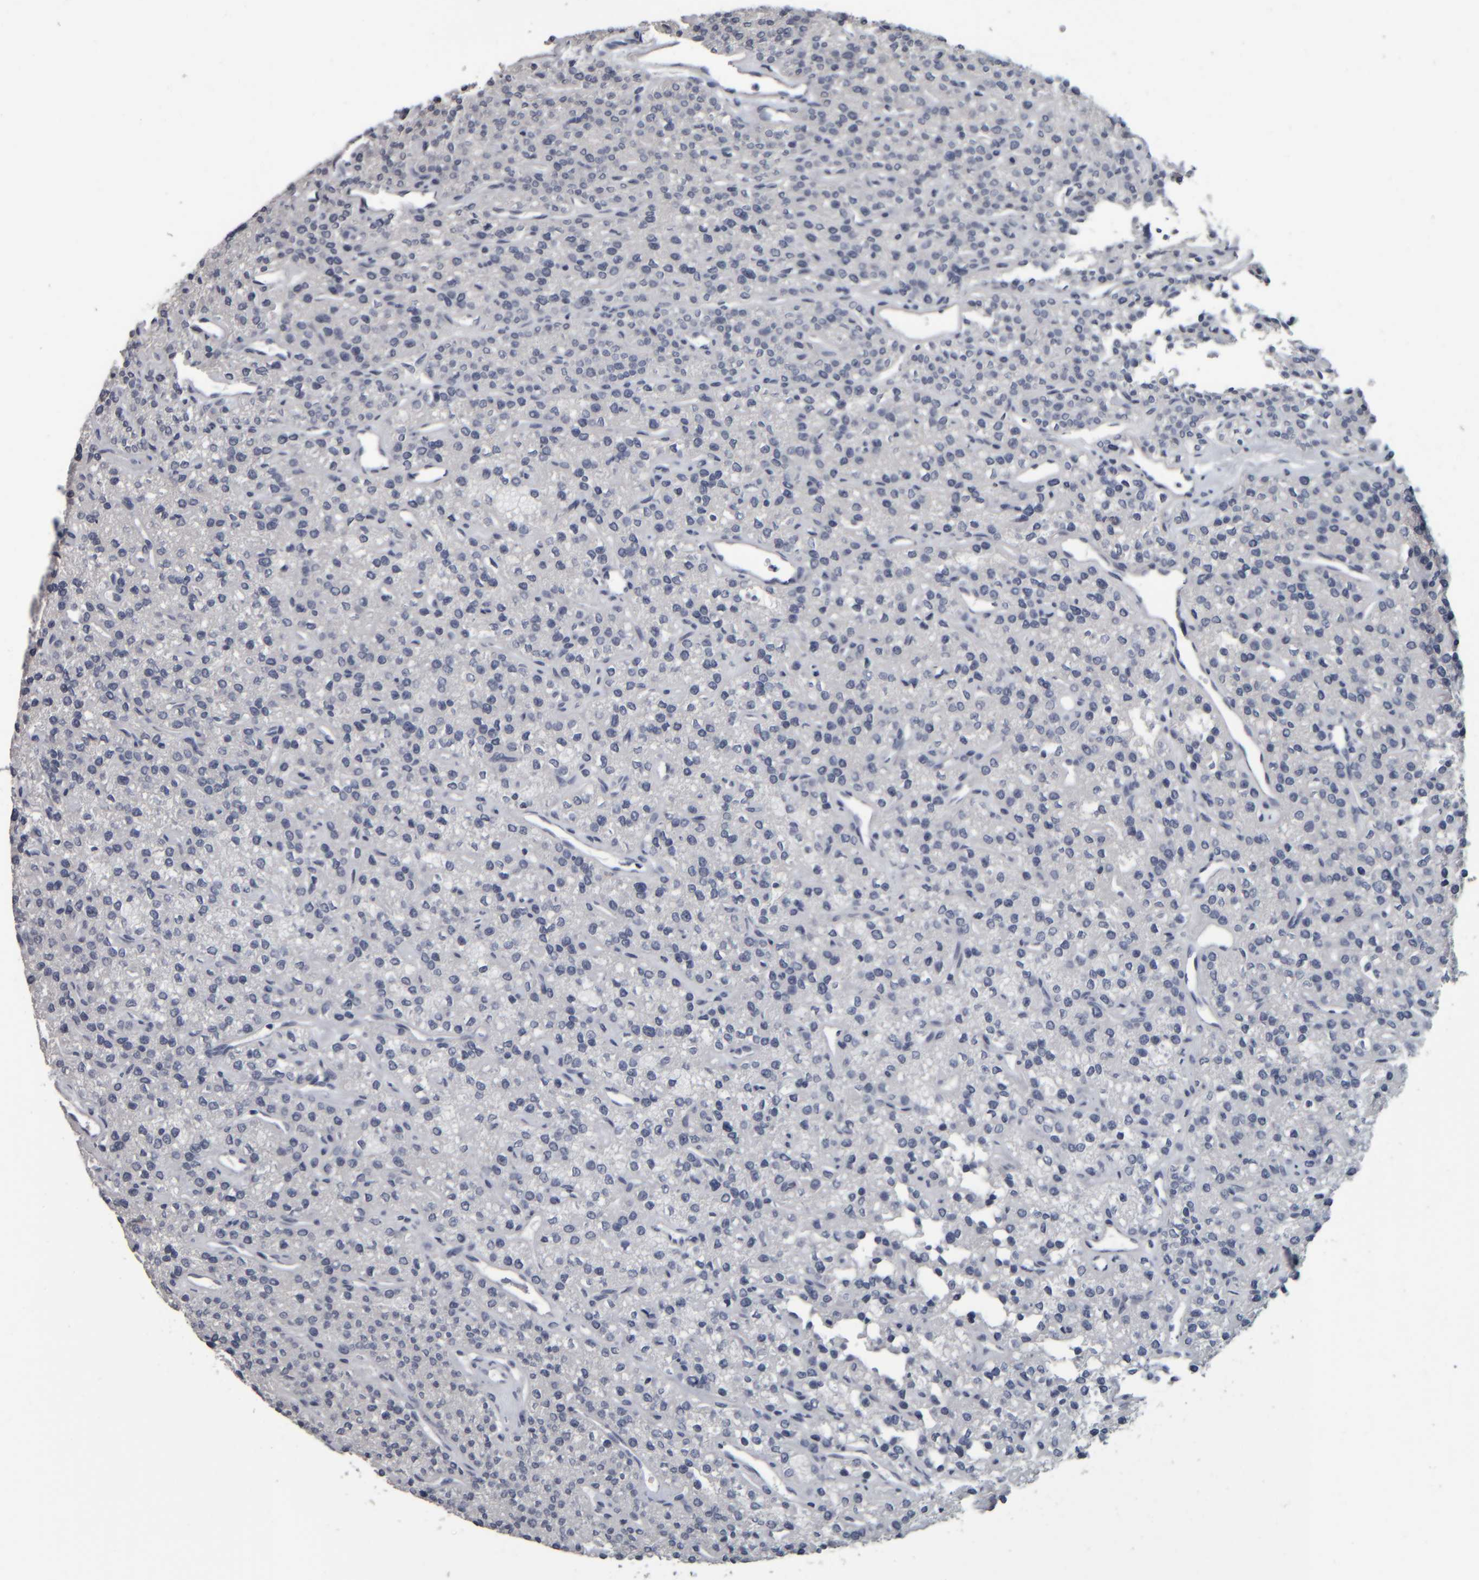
{"staining": {"intensity": "negative", "quantity": "none", "location": "none"}, "tissue": "parathyroid gland", "cell_type": "Glandular cells", "image_type": "normal", "snomed": [{"axis": "morphology", "description": "Normal tissue, NOS"}, {"axis": "topography", "description": "Parathyroid gland"}], "caption": "High power microscopy histopathology image of an immunohistochemistry histopathology image of normal parathyroid gland, revealing no significant staining in glandular cells. The staining was performed using DAB (3,3'-diaminobenzidine) to visualize the protein expression in brown, while the nuclei were stained in blue with hematoxylin (Magnification: 20x).", "gene": "CAVIN4", "patient": {"sex": "male", "age": 46}}